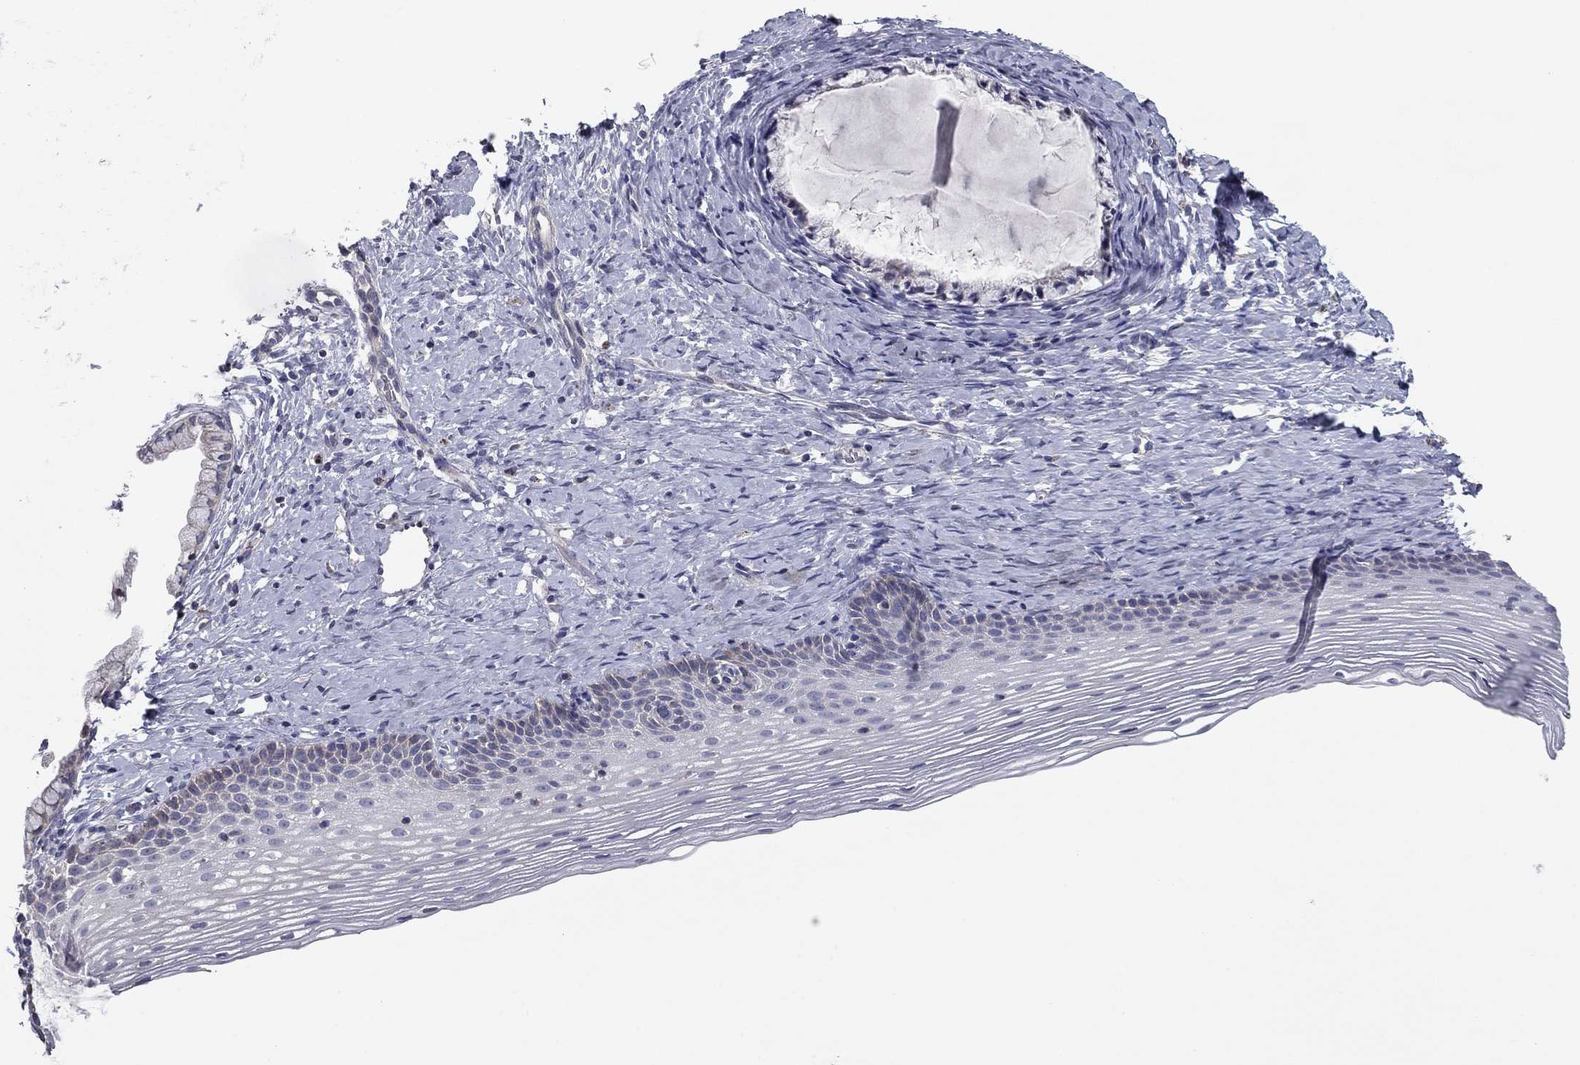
{"staining": {"intensity": "negative", "quantity": "none", "location": "none"}, "tissue": "cervix", "cell_type": "Glandular cells", "image_type": "normal", "snomed": [{"axis": "morphology", "description": "Normal tissue, NOS"}, {"axis": "topography", "description": "Cervix"}], "caption": "IHC micrograph of unremarkable cervix stained for a protein (brown), which exhibits no positivity in glandular cells.", "gene": "SEPTIN3", "patient": {"sex": "female", "age": 39}}